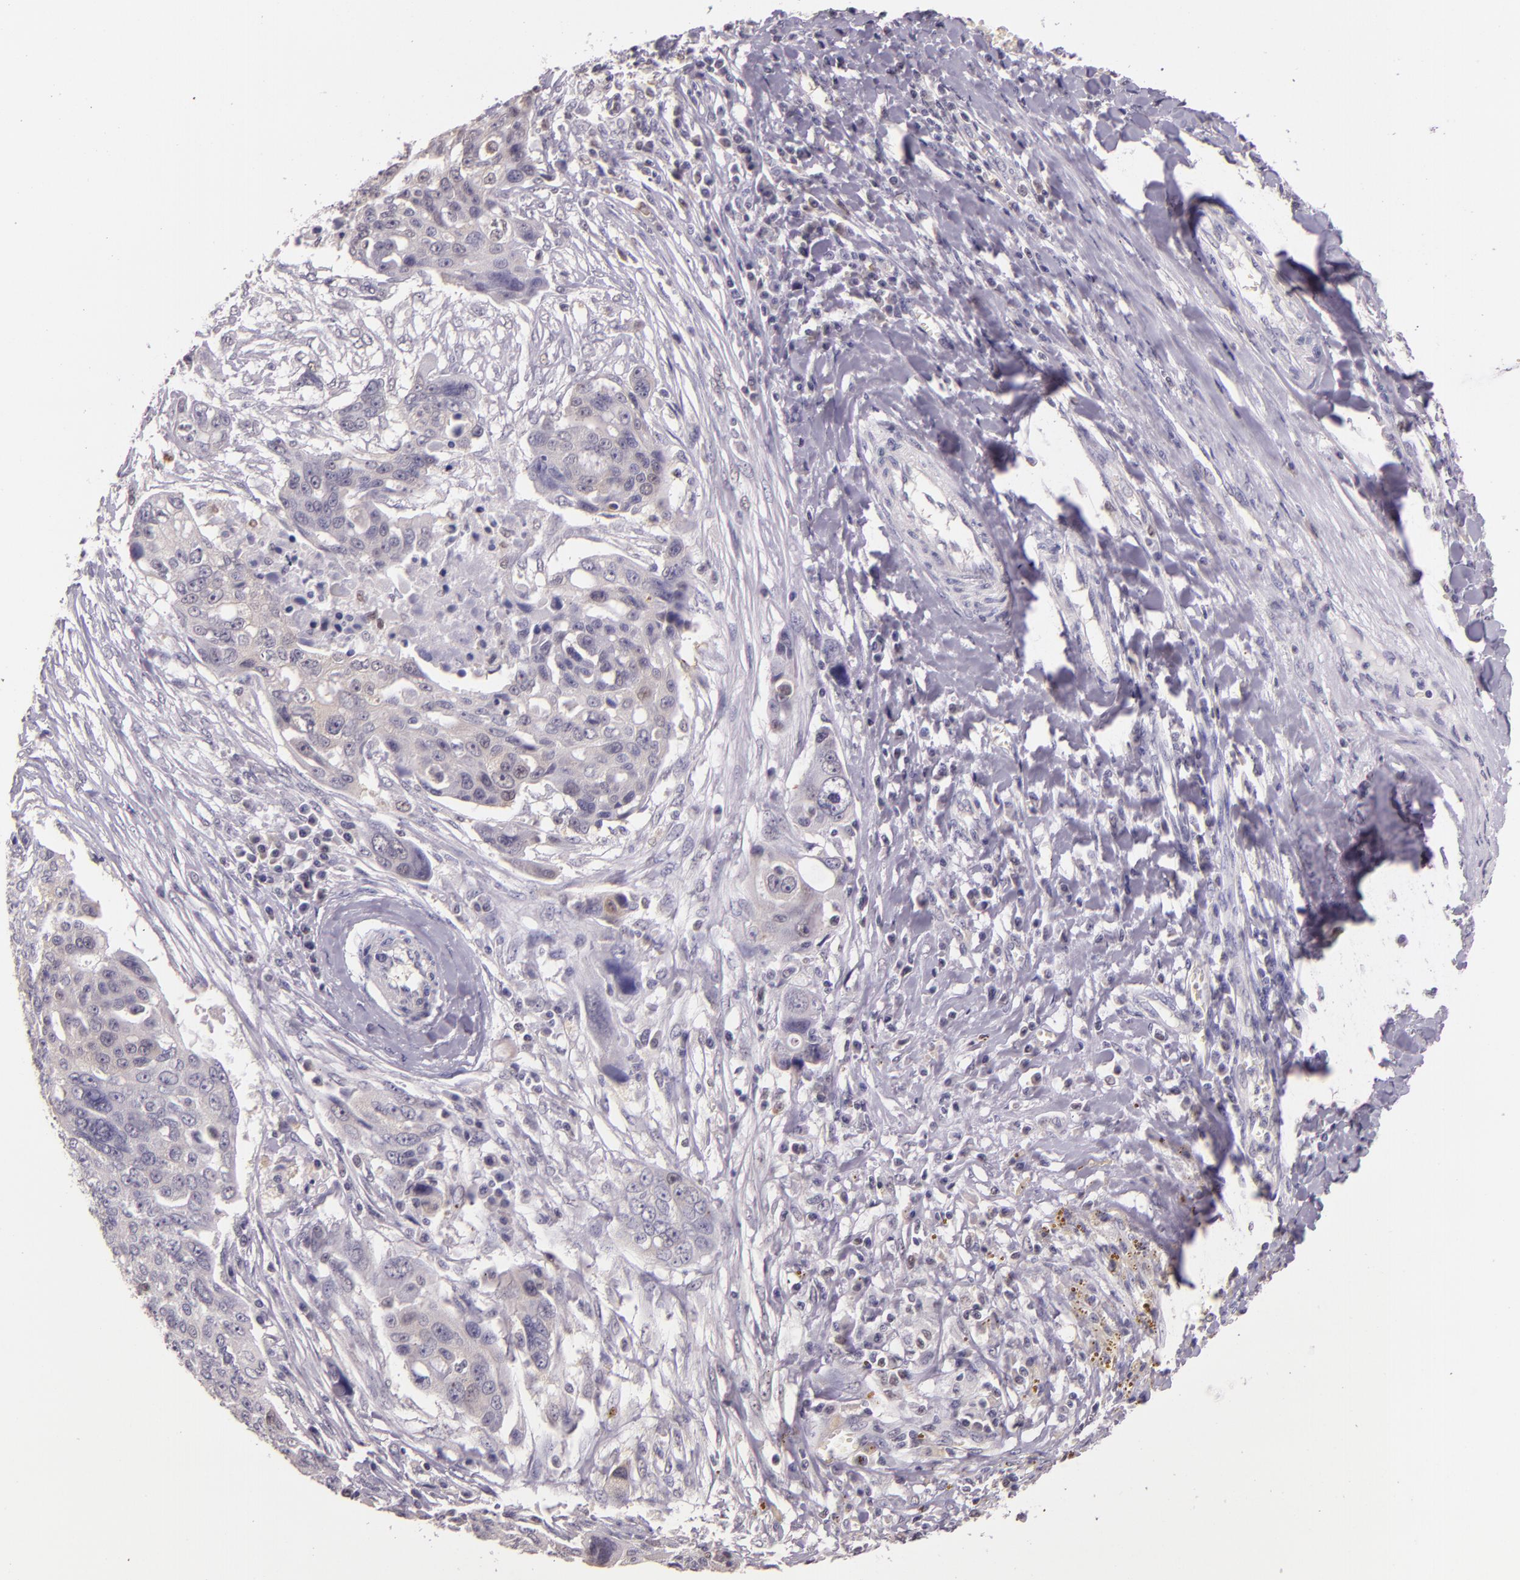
{"staining": {"intensity": "weak", "quantity": "<25%", "location": "cytoplasmic/membranous"}, "tissue": "ovarian cancer", "cell_type": "Tumor cells", "image_type": "cancer", "snomed": [{"axis": "morphology", "description": "Carcinoma, endometroid"}, {"axis": "topography", "description": "Ovary"}], "caption": "DAB immunohistochemical staining of human ovarian cancer shows no significant expression in tumor cells.", "gene": "HSPA8", "patient": {"sex": "female", "age": 75}}